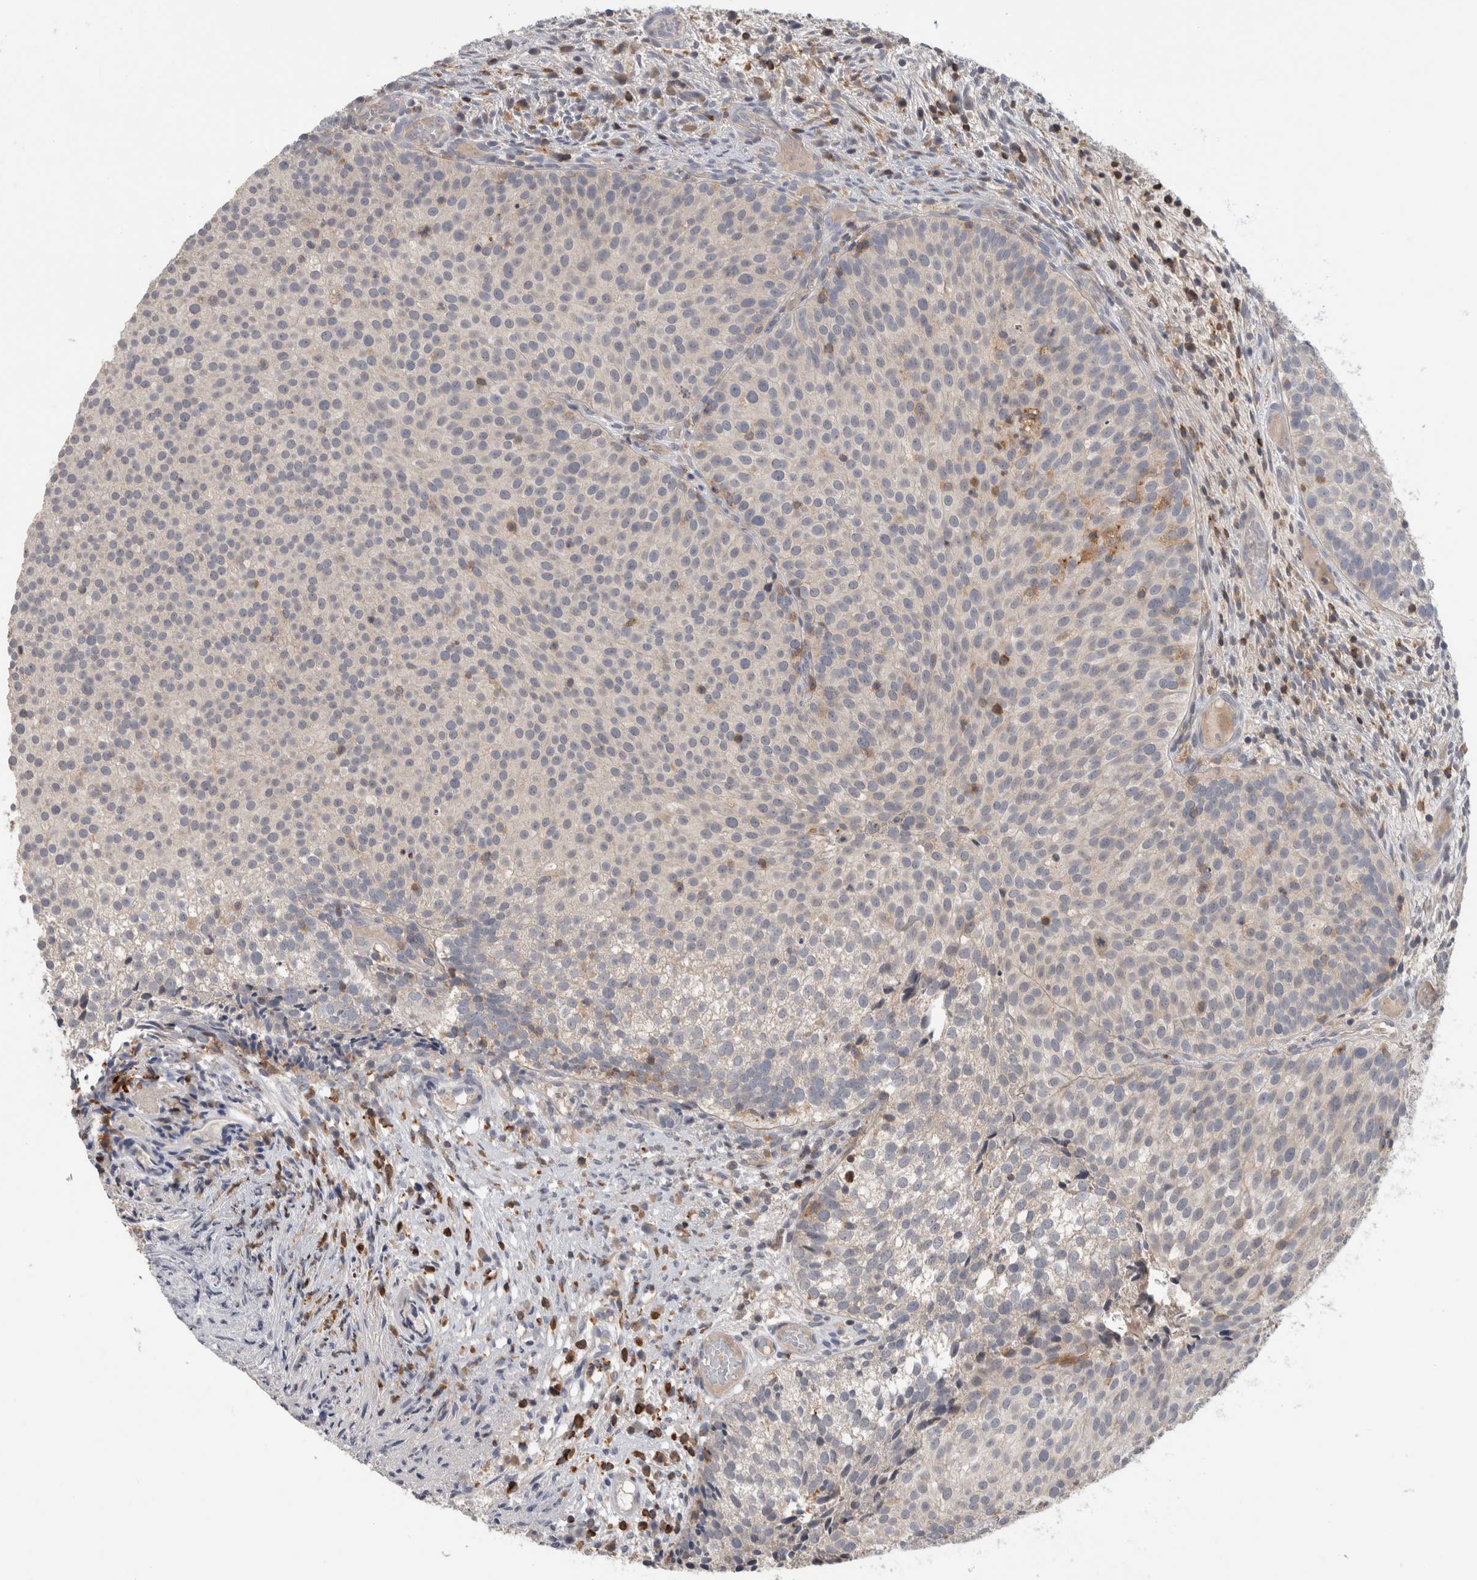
{"staining": {"intensity": "negative", "quantity": "none", "location": "none"}, "tissue": "urothelial cancer", "cell_type": "Tumor cells", "image_type": "cancer", "snomed": [{"axis": "morphology", "description": "Urothelial carcinoma, Low grade"}, {"axis": "topography", "description": "Urinary bladder"}], "caption": "This is a micrograph of immunohistochemistry staining of low-grade urothelial carcinoma, which shows no staining in tumor cells. (DAB (3,3'-diaminobenzidine) immunohistochemistry visualized using brightfield microscopy, high magnification).", "gene": "GFRA2", "patient": {"sex": "male", "age": 86}}